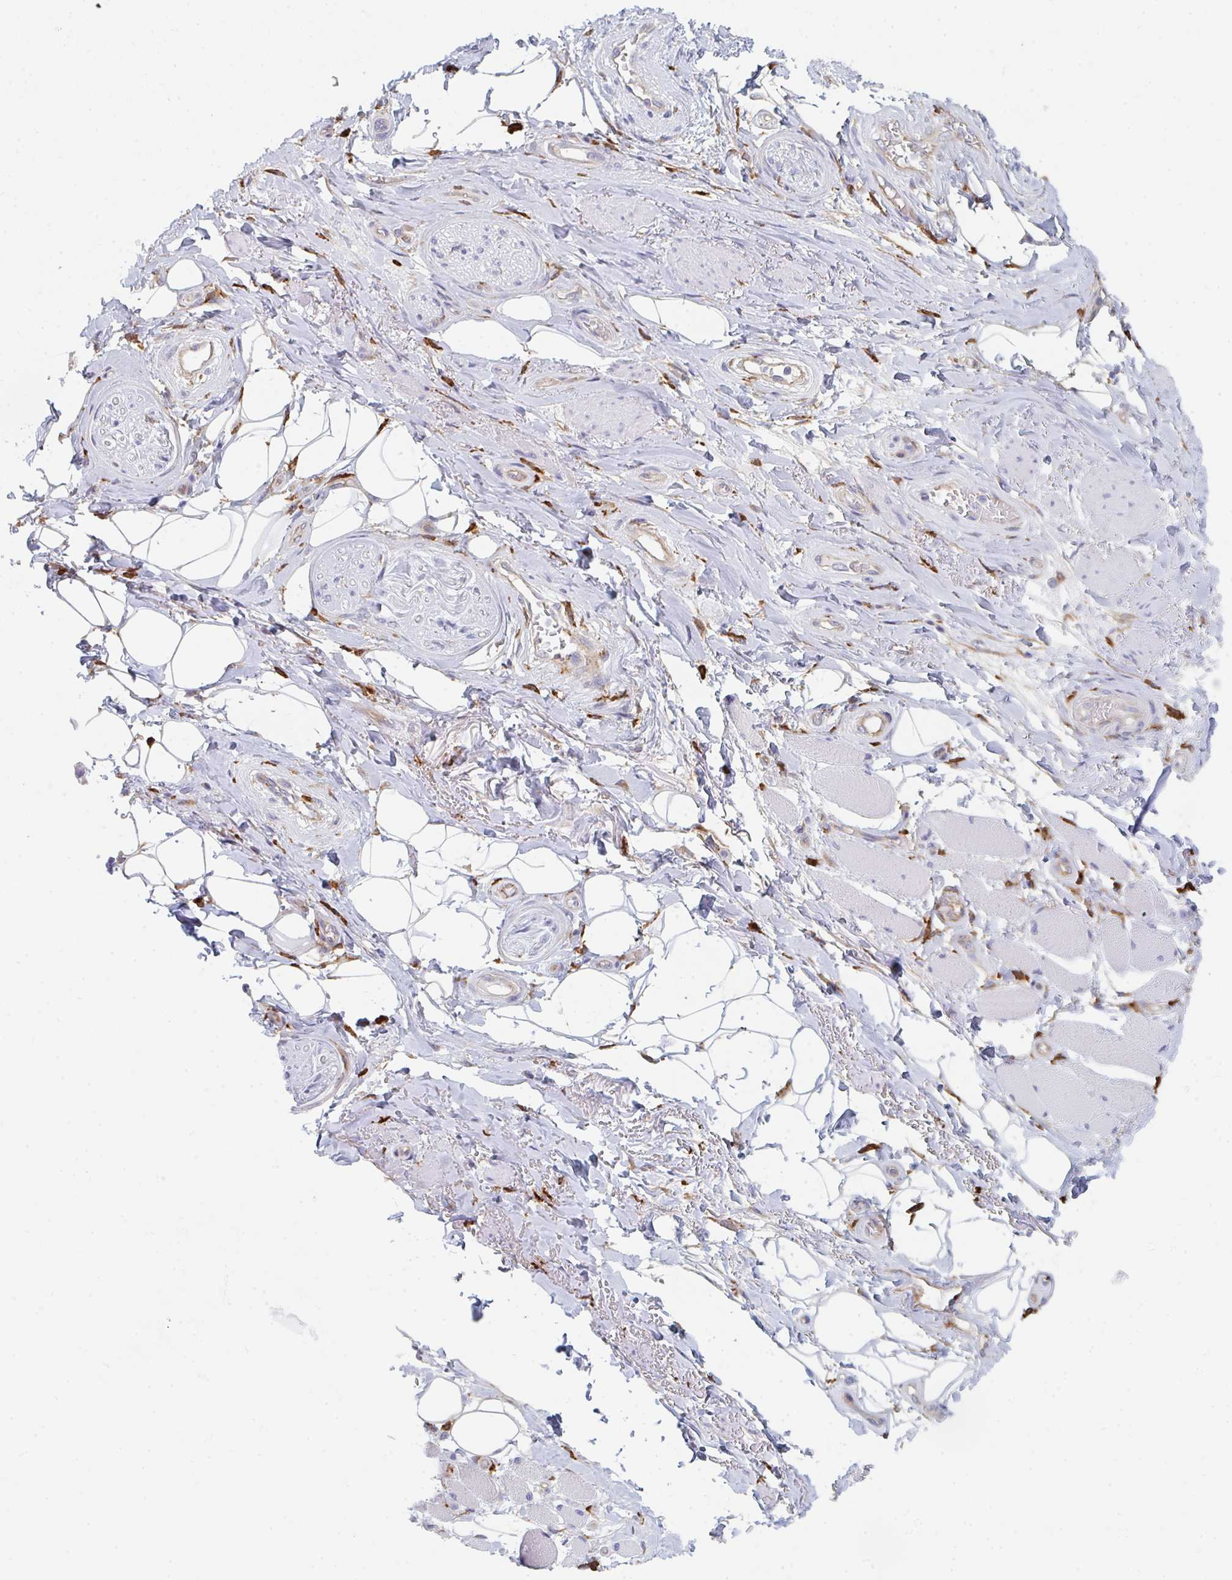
{"staining": {"intensity": "negative", "quantity": "none", "location": "none"}, "tissue": "adipose tissue", "cell_type": "Adipocytes", "image_type": "normal", "snomed": [{"axis": "morphology", "description": "Normal tissue, NOS"}, {"axis": "topography", "description": "Anal"}, {"axis": "topography", "description": "Peripheral nerve tissue"}], "caption": "Adipocytes show no significant staining in normal adipose tissue. Brightfield microscopy of immunohistochemistry stained with DAB (brown) and hematoxylin (blue), captured at high magnification.", "gene": "DAB2", "patient": {"sex": "male", "age": 53}}